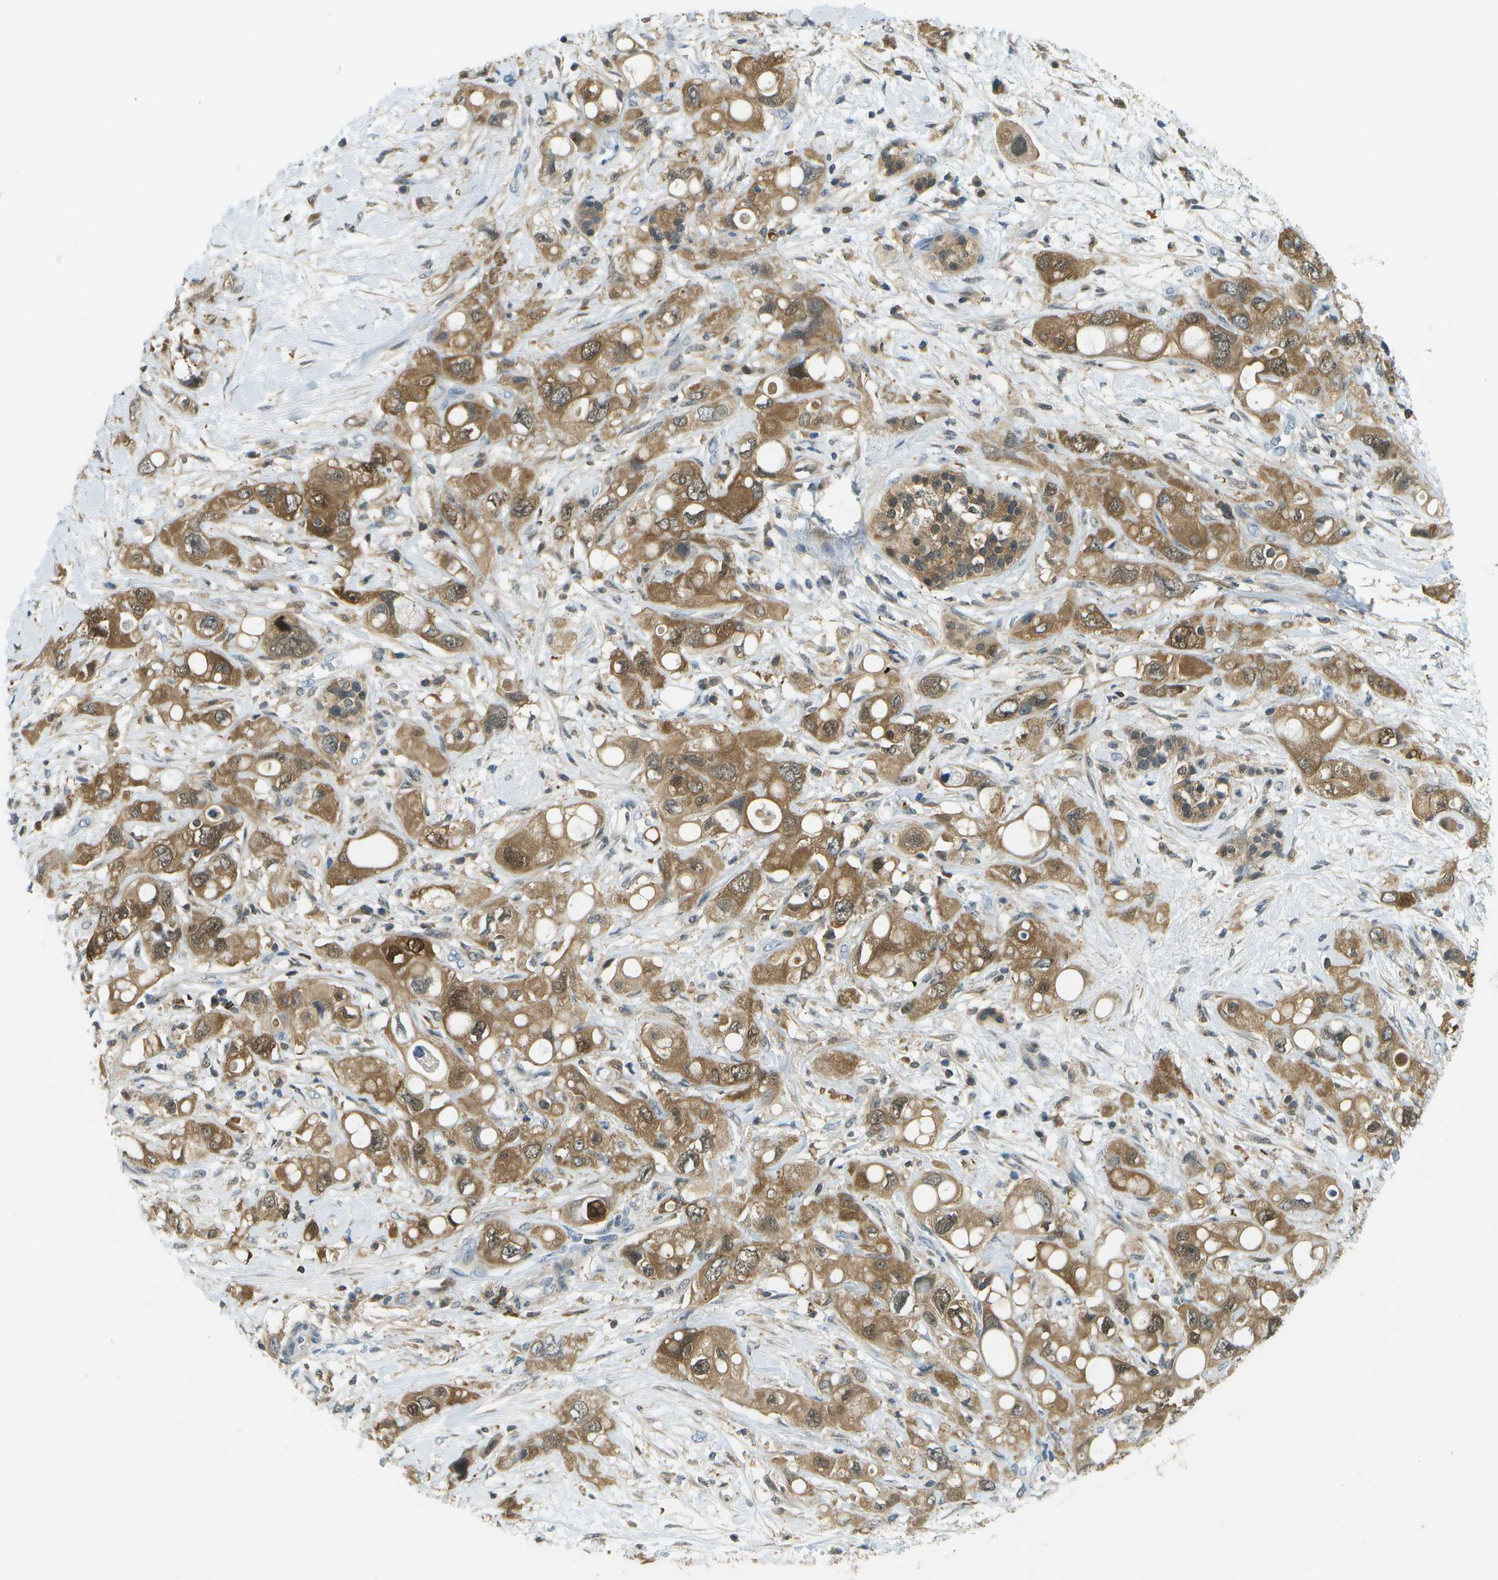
{"staining": {"intensity": "moderate", "quantity": ">75%", "location": "cytoplasmic/membranous"}, "tissue": "pancreatic cancer", "cell_type": "Tumor cells", "image_type": "cancer", "snomed": [{"axis": "morphology", "description": "Adenocarcinoma, NOS"}, {"axis": "topography", "description": "Pancreas"}], "caption": "Protein positivity by immunohistochemistry exhibits moderate cytoplasmic/membranous expression in approximately >75% of tumor cells in pancreatic adenocarcinoma.", "gene": "CDH23", "patient": {"sex": "female", "age": 56}}